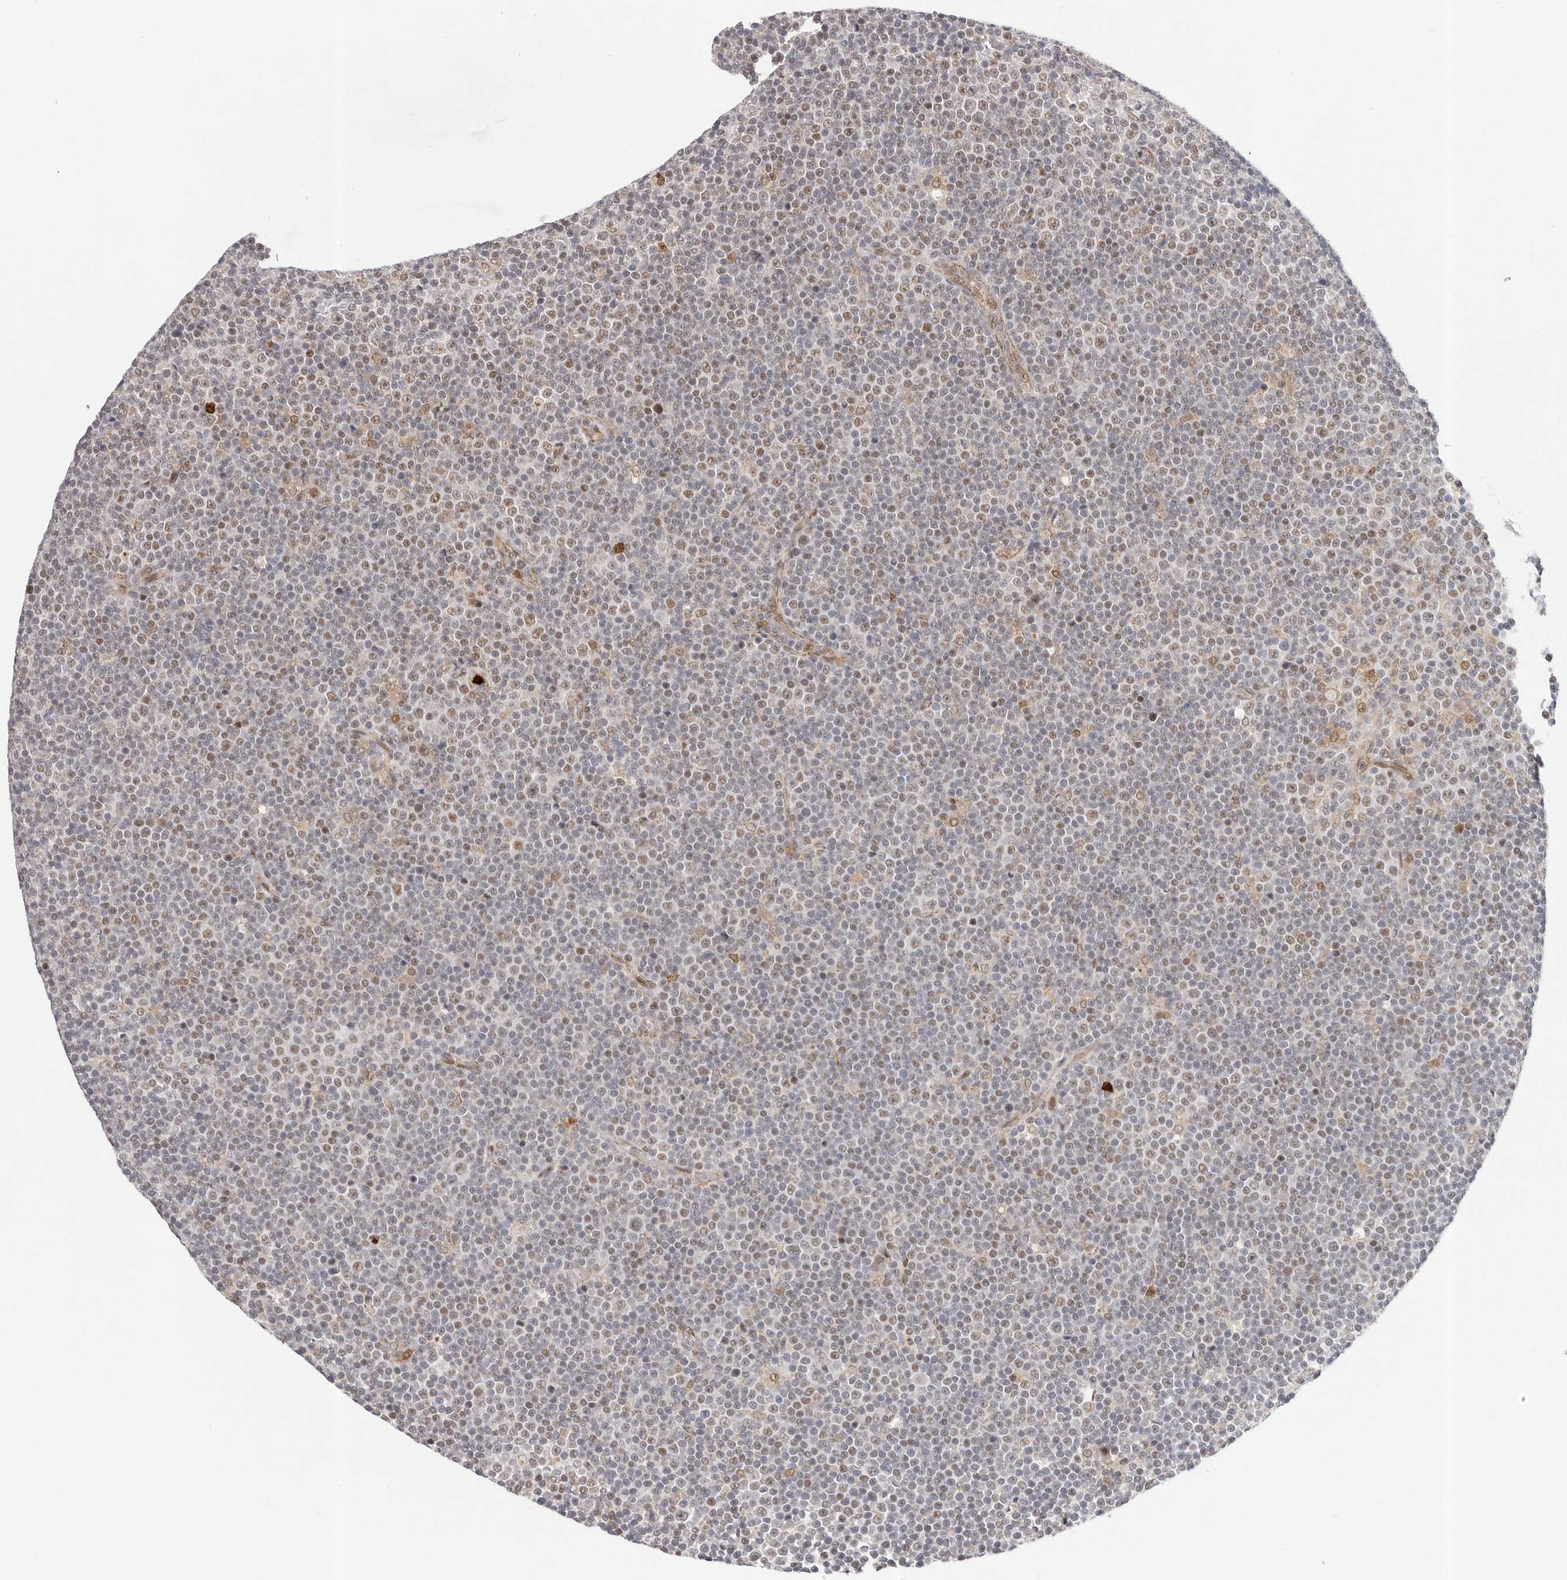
{"staining": {"intensity": "weak", "quantity": "25%-75%", "location": "nuclear"}, "tissue": "lymphoma", "cell_type": "Tumor cells", "image_type": "cancer", "snomed": [{"axis": "morphology", "description": "Malignant lymphoma, non-Hodgkin's type, Low grade"}, {"axis": "topography", "description": "Lymph node"}], "caption": "Lymphoma stained with IHC reveals weak nuclear staining in about 25%-75% of tumor cells.", "gene": "AFDN", "patient": {"sex": "female", "age": 67}}